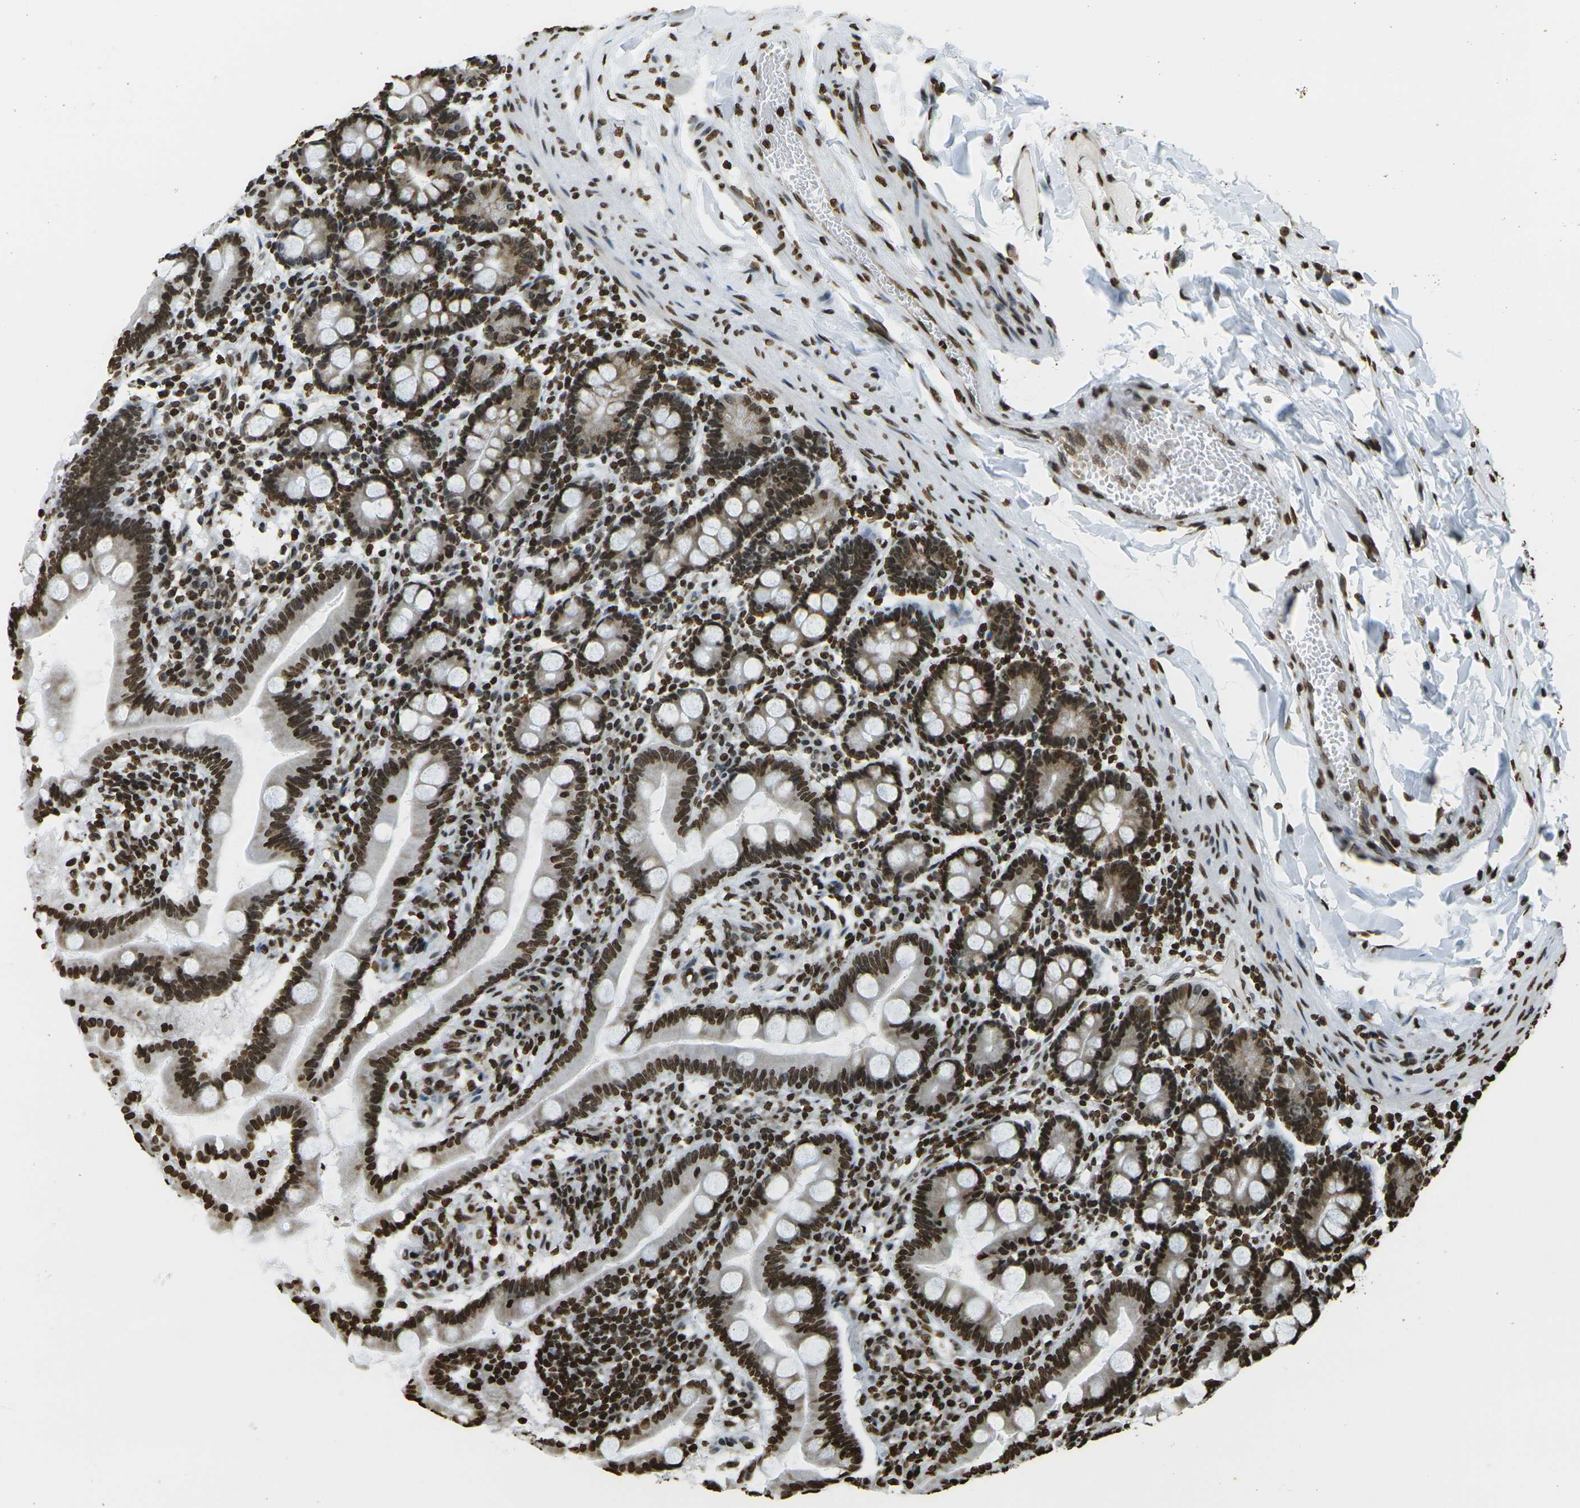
{"staining": {"intensity": "strong", "quantity": ">75%", "location": "nuclear"}, "tissue": "duodenum", "cell_type": "Glandular cells", "image_type": "normal", "snomed": [{"axis": "morphology", "description": "Normal tissue, NOS"}, {"axis": "topography", "description": "Duodenum"}], "caption": "Approximately >75% of glandular cells in benign duodenum exhibit strong nuclear protein staining as visualized by brown immunohistochemical staining.", "gene": "H1", "patient": {"sex": "male", "age": 50}}